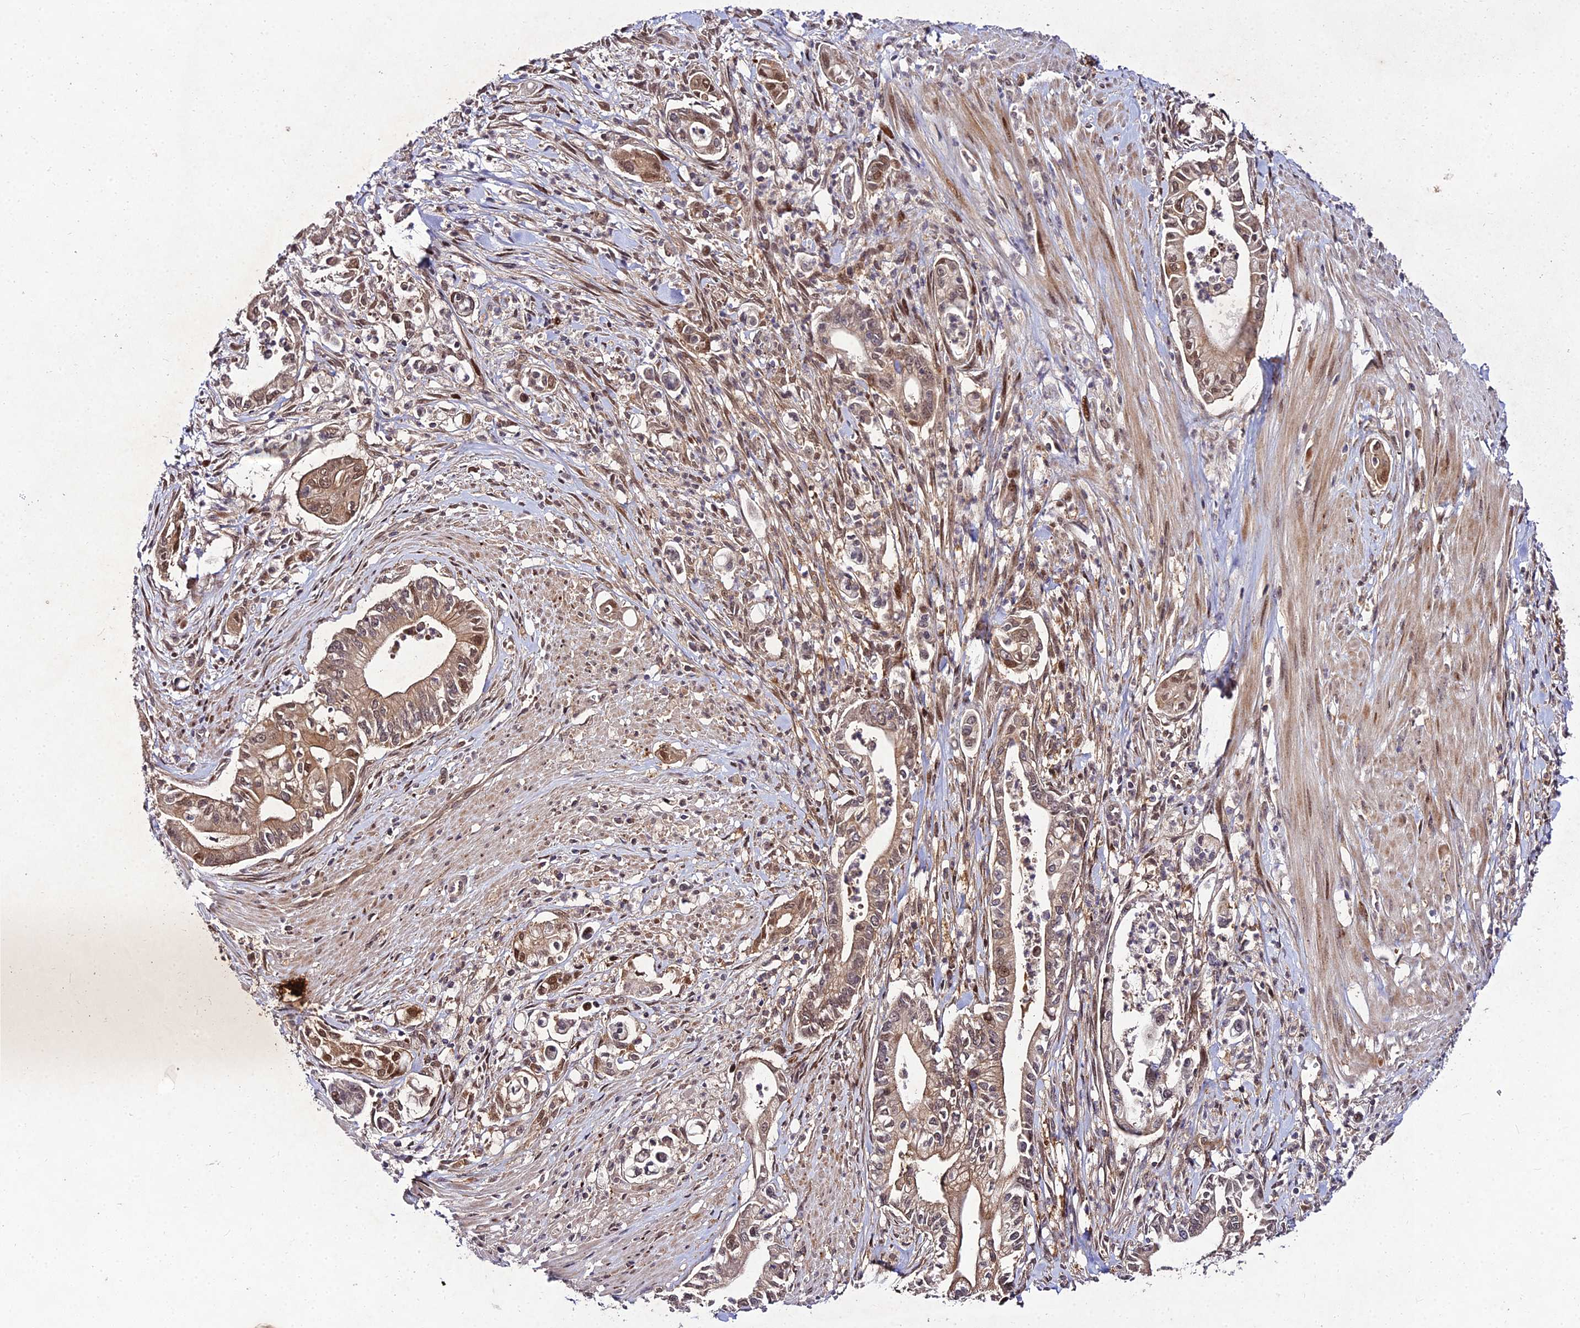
{"staining": {"intensity": "moderate", "quantity": ">75%", "location": "cytoplasmic/membranous,nuclear"}, "tissue": "pancreatic cancer", "cell_type": "Tumor cells", "image_type": "cancer", "snomed": [{"axis": "morphology", "description": "Adenocarcinoma, NOS"}, {"axis": "topography", "description": "Pancreas"}], "caption": "A brown stain shows moderate cytoplasmic/membranous and nuclear positivity of a protein in pancreatic adenocarcinoma tumor cells. (brown staining indicates protein expression, while blue staining denotes nuclei).", "gene": "MKKS", "patient": {"sex": "male", "age": 78}}